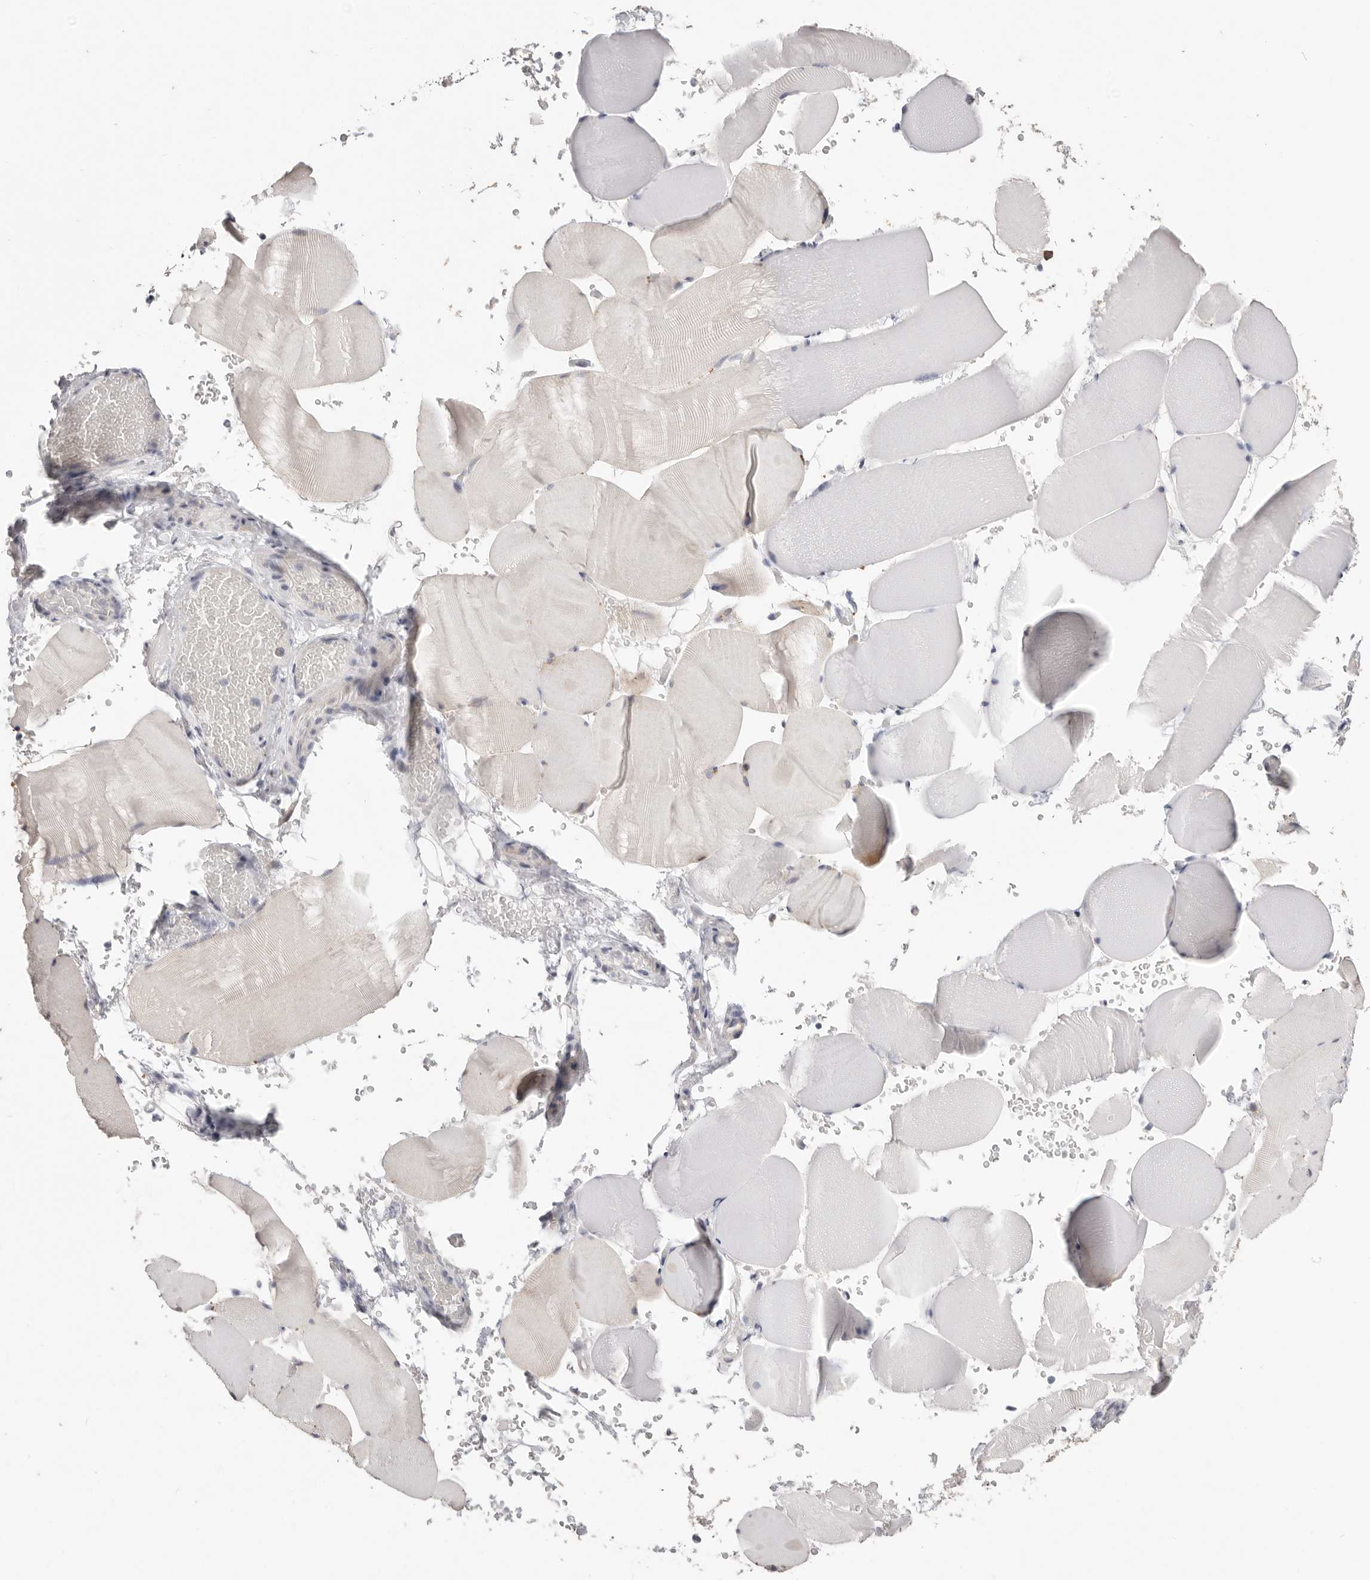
{"staining": {"intensity": "weak", "quantity": "<25%", "location": "cytoplasmic/membranous"}, "tissue": "skeletal muscle", "cell_type": "Myocytes", "image_type": "normal", "snomed": [{"axis": "morphology", "description": "Normal tissue, NOS"}, {"axis": "topography", "description": "Skeletal muscle"}], "caption": "This is an IHC image of unremarkable skeletal muscle. There is no positivity in myocytes.", "gene": "WDR77", "patient": {"sex": "male", "age": 62}}